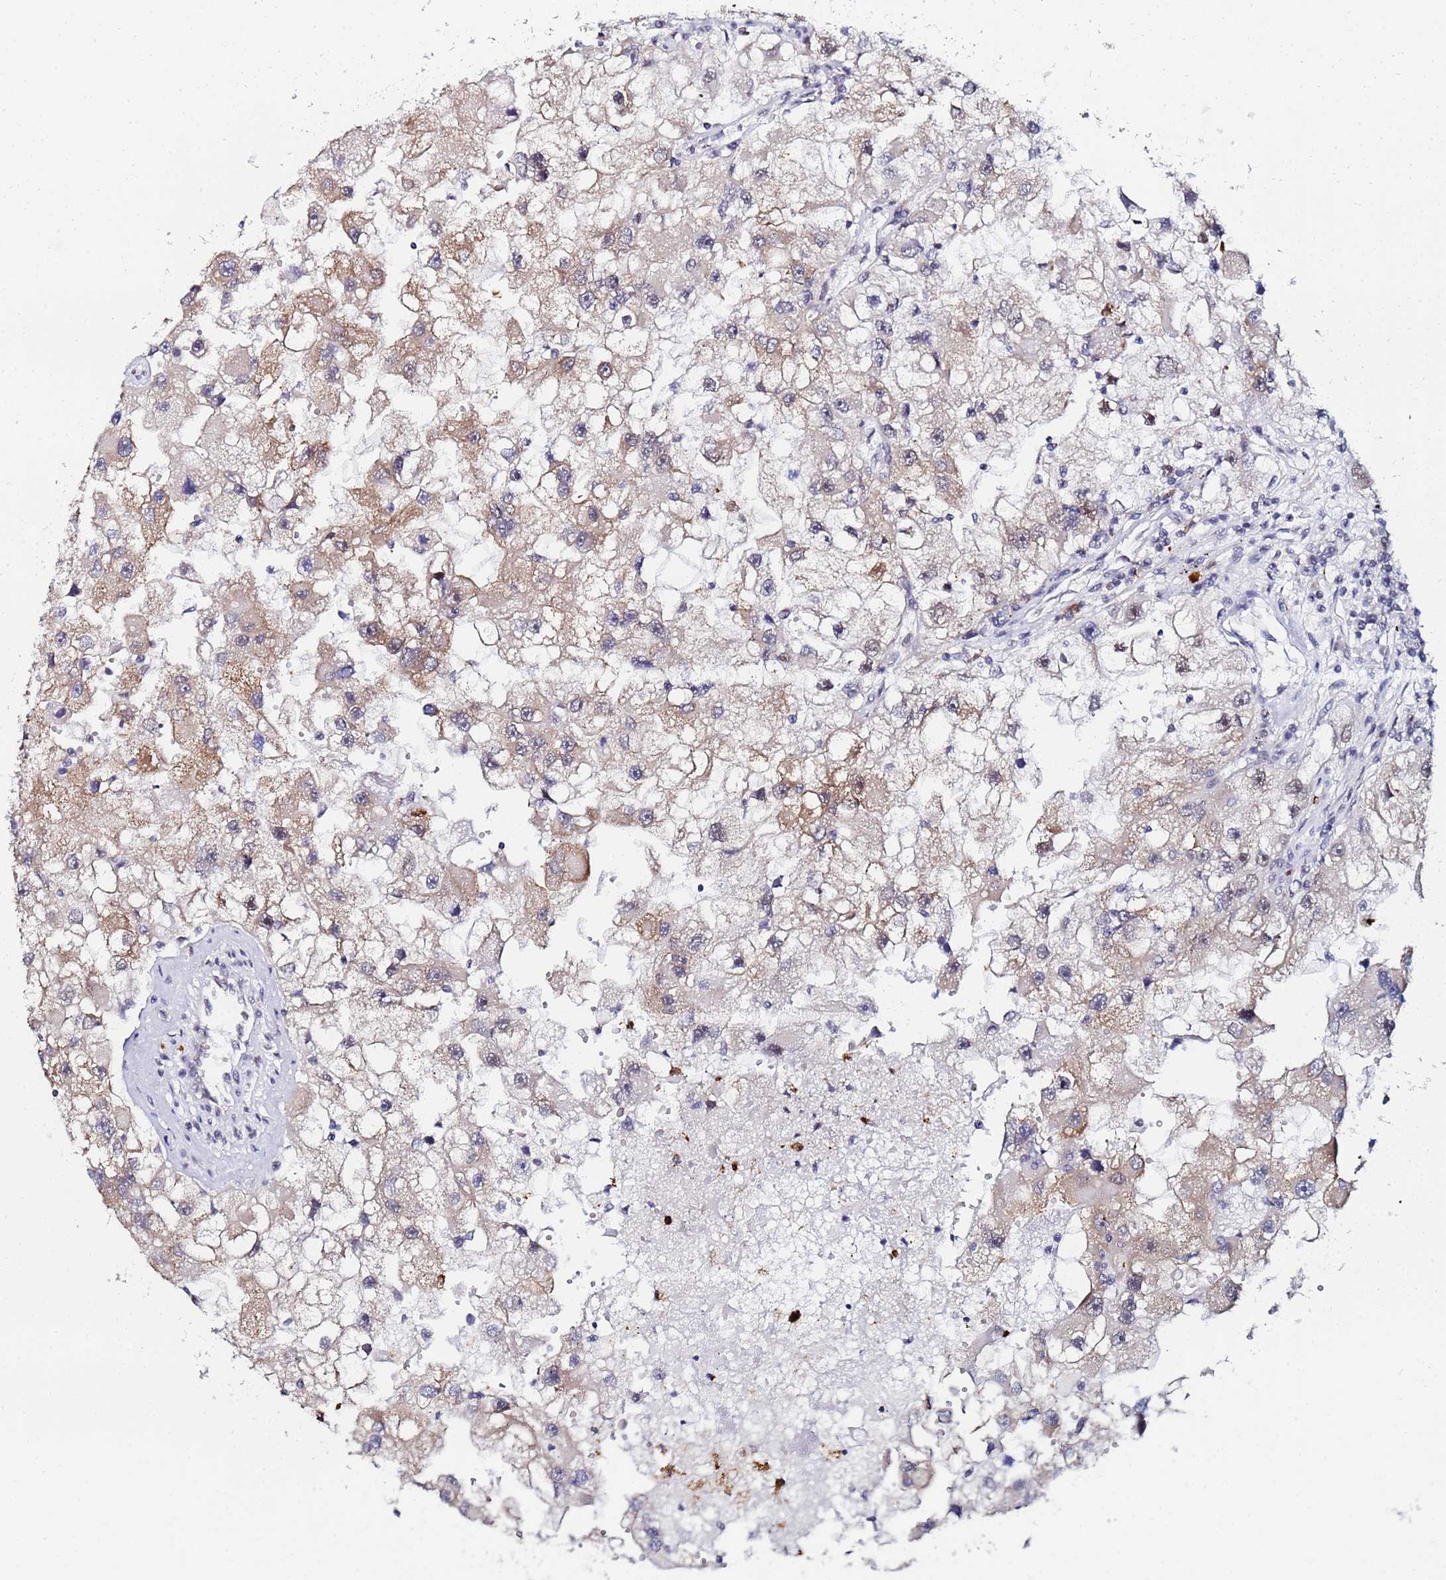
{"staining": {"intensity": "moderate", "quantity": "<25%", "location": "cytoplasmic/membranous"}, "tissue": "renal cancer", "cell_type": "Tumor cells", "image_type": "cancer", "snomed": [{"axis": "morphology", "description": "Adenocarcinoma, NOS"}, {"axis": "topography", "description": "Kidney"}], "caption": "Immunohistochemical staining of renal cancer (adenocarcinoma) reveals low levels of moderate cytoplasmic/membranous protein staining in about <25% of tumor cells.", "gene": "MTCL1", "patient": {"sex": "male", "age": 63}}